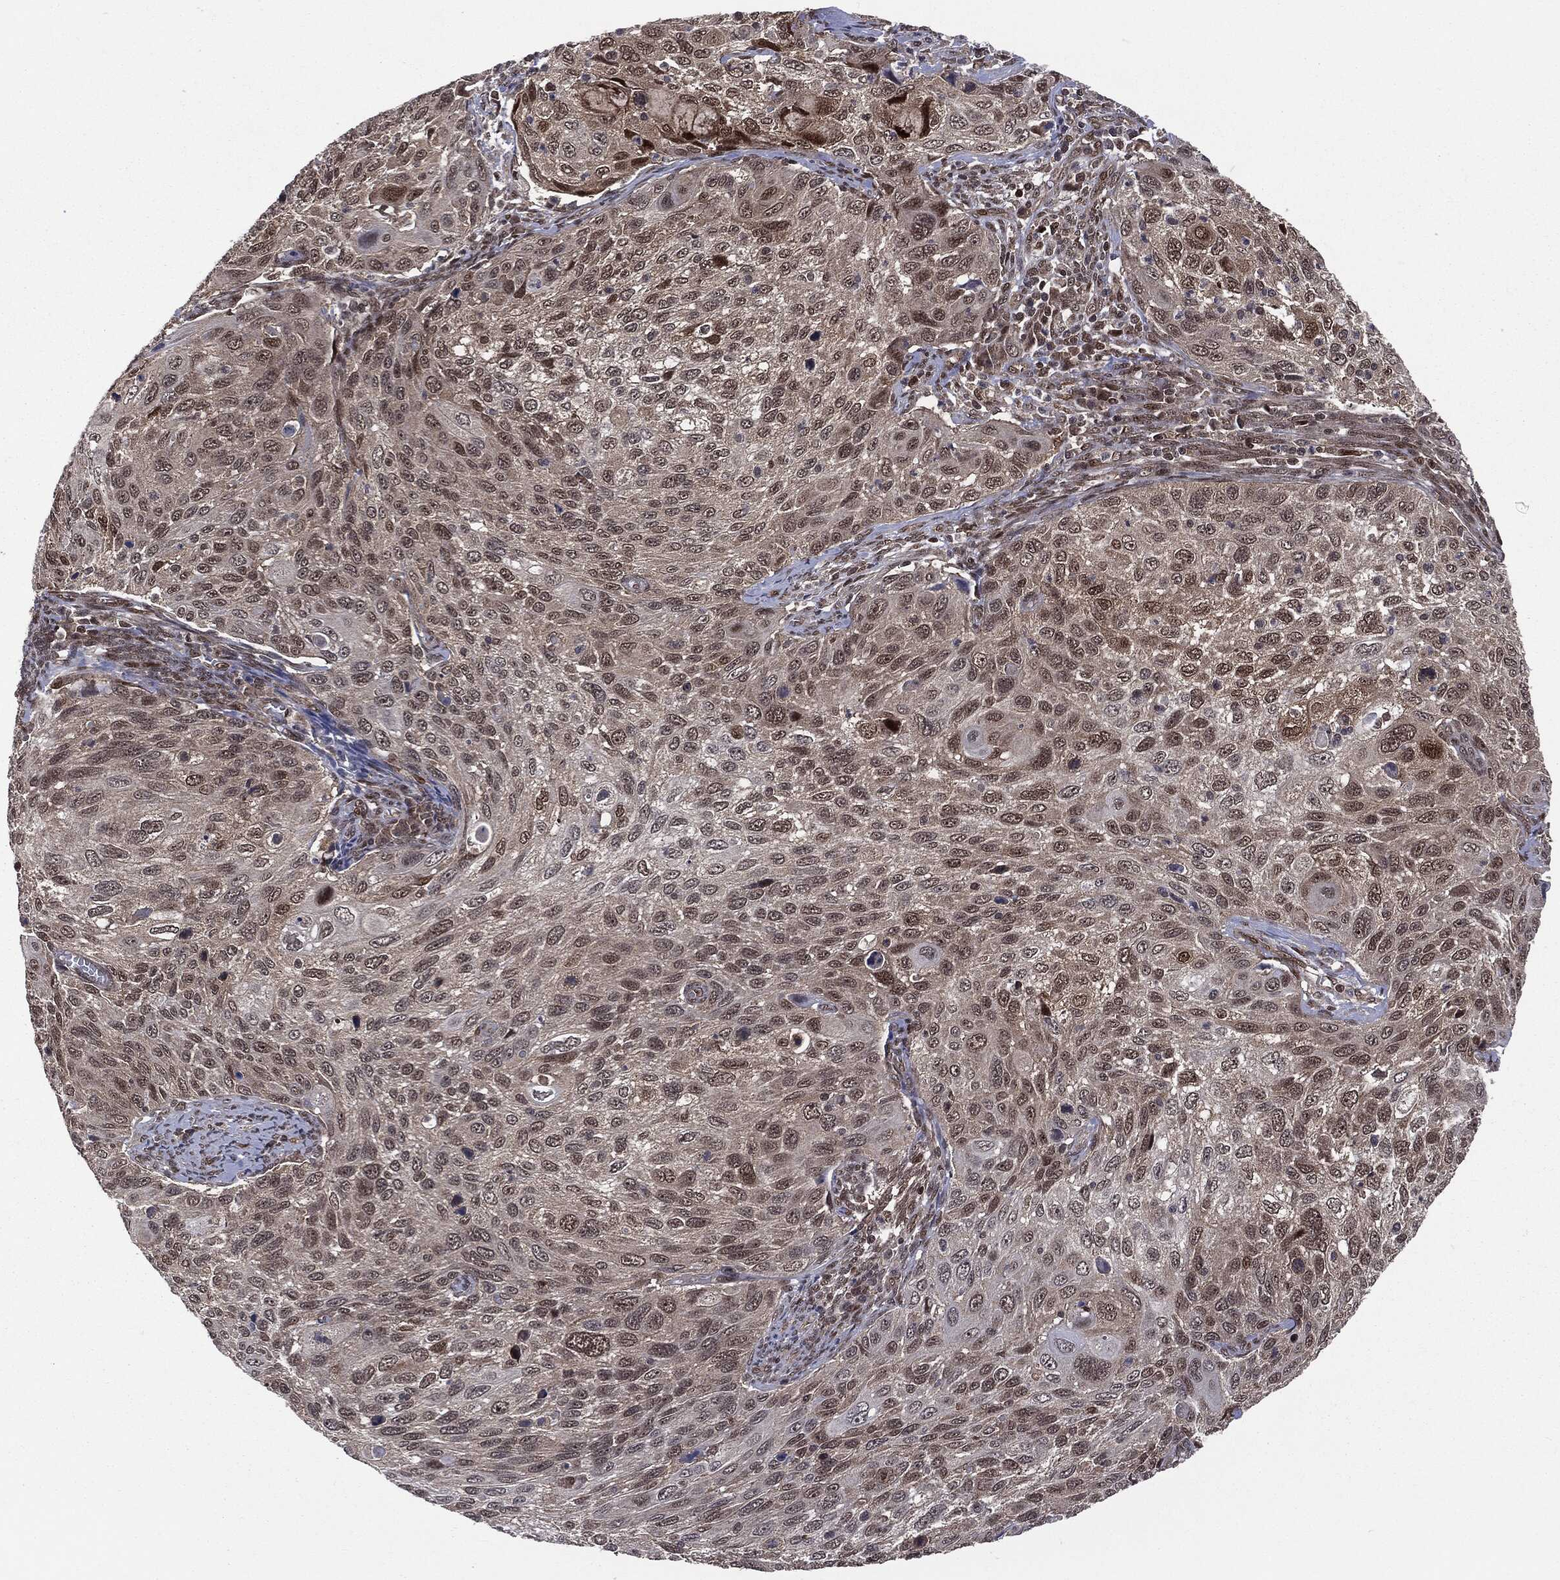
{"staining": {"intensity": "moderate", "quantity": "<25%", "location": "nuclear"}, "tissue": "cervical cancer", "cell_type": "Tumor cells", "image_type": "cancer", "snomed": [{"axis": "morphology", "description": "Squamous cell carcinoma, NOS"}, {"axis": "topography", "description": "Cervix"}], "caption": "Tumor cells display moderate nuclear positivity in approximately <25% of cells in cervical cancer (squamous cell carcinoma).", "gene": "PTPA", "patient": {"sex": "female", "age": 70}}